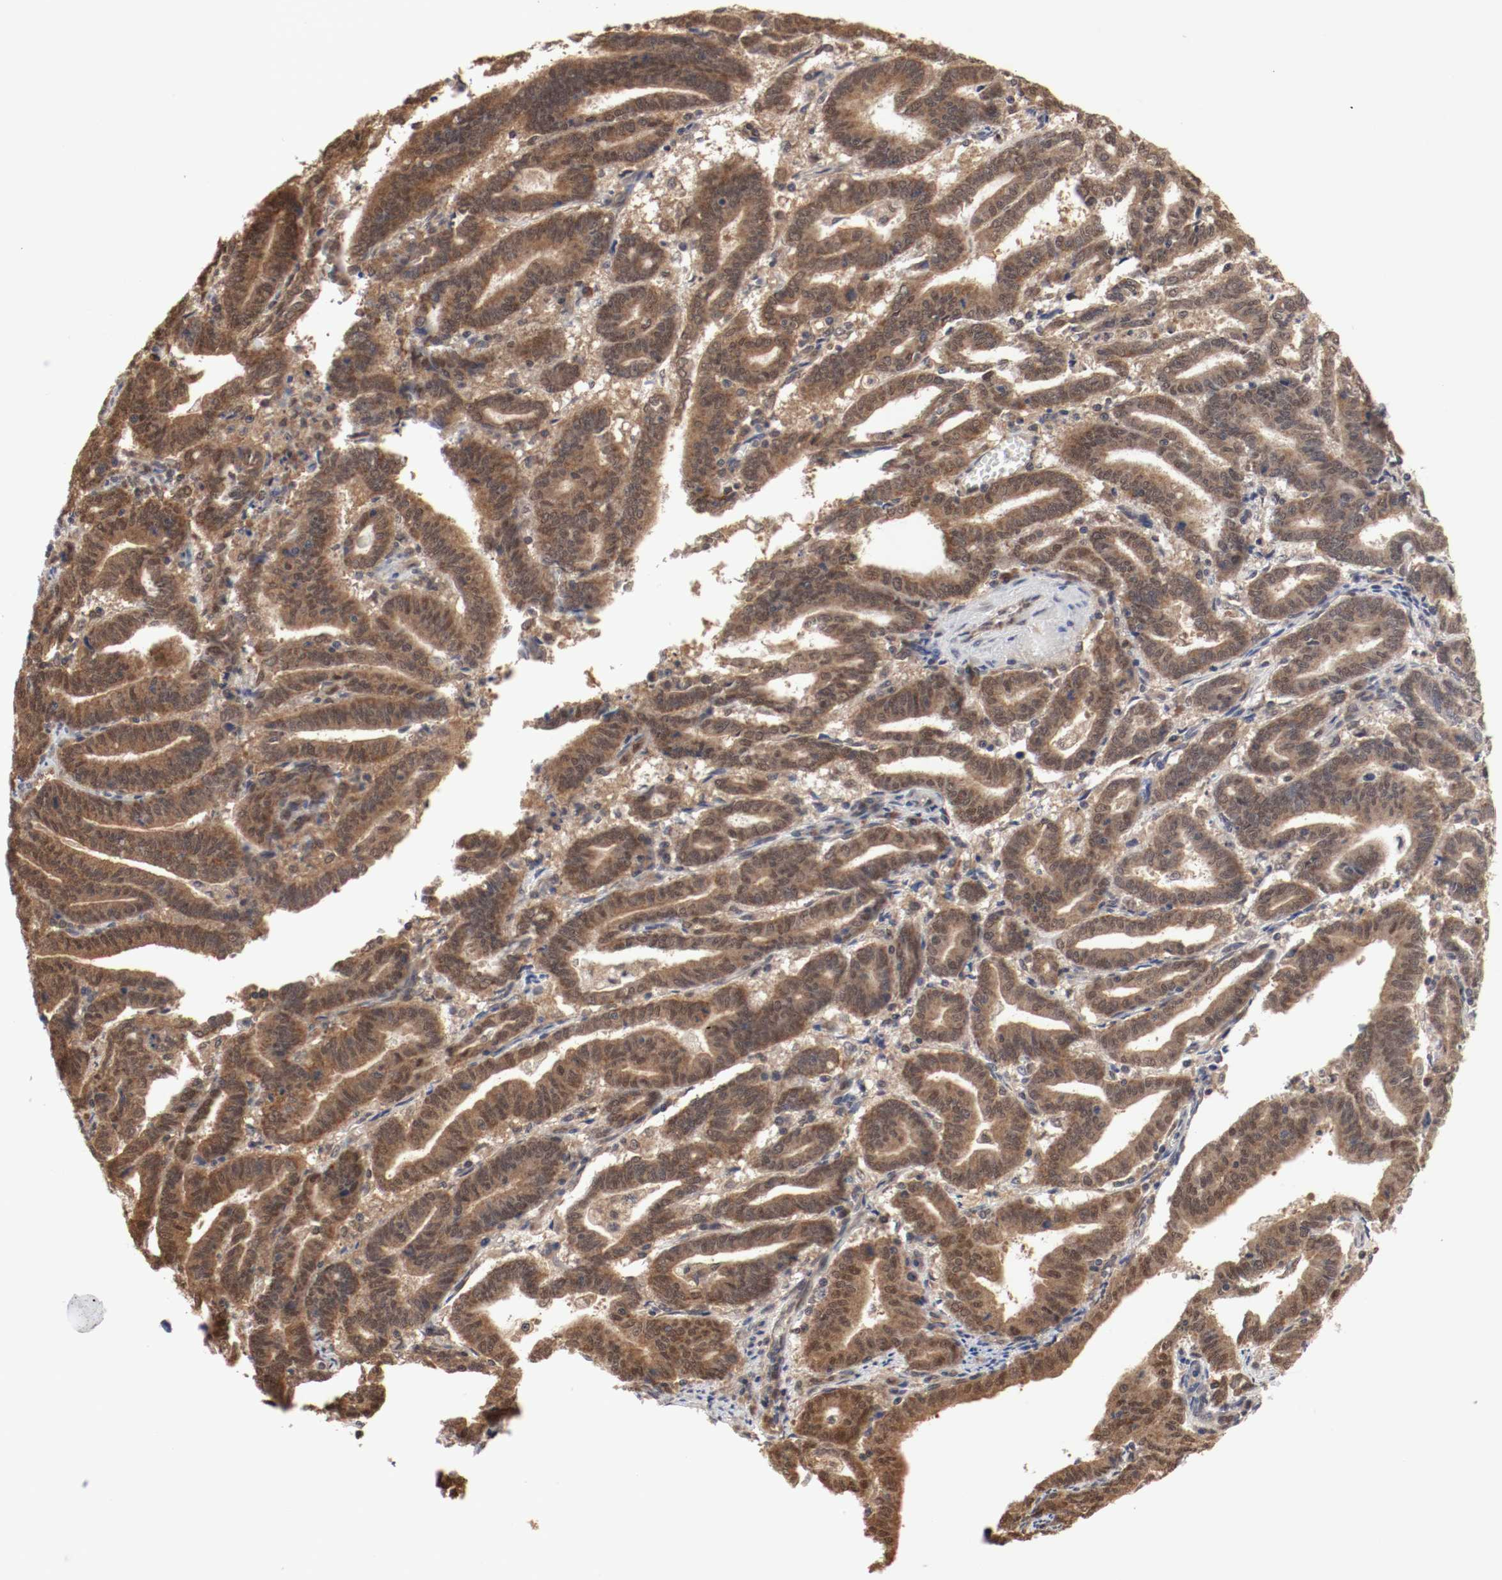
{"staining": {"intensity": "moderate", "quantity": ">75%", "location": "cytoplasmic/membranous,nuclear"}, "tissue": "endometrial cancer", "cell_type": "Tumor cells", "image_type": "cancer", "snomed": [{"axis": "morphology", "description": "Adenocarcinoma, NOS"}, {"axis": "topography", "description": "Uterus"}], "caption": "Tumor cells display moderate cytoplasmic/membranous and nuclear staining in approximately >75% of cells in endometrial adenocarcinoma.", "gene": "AFG3L2", "patient": {"sex": "female", "age": 83}}